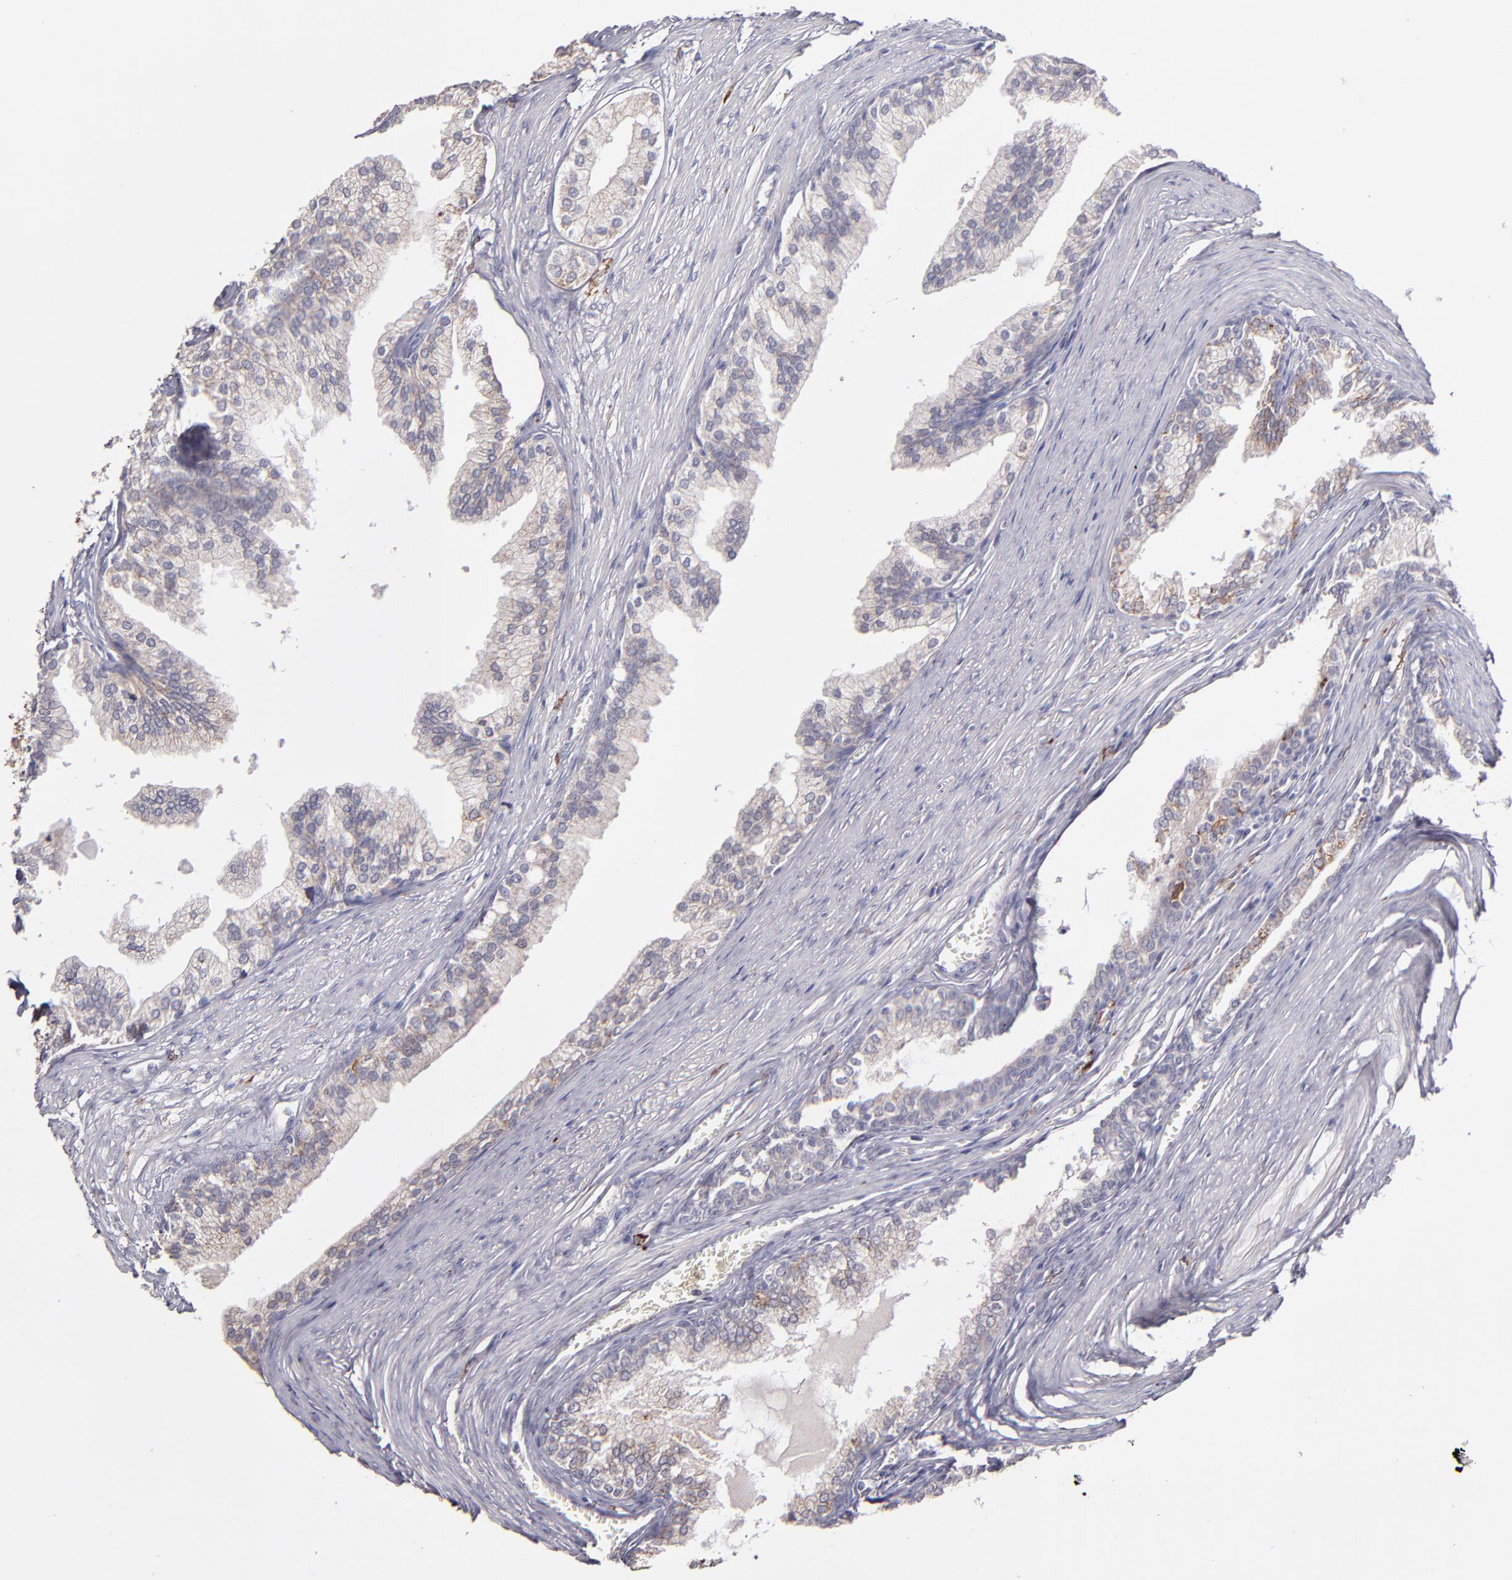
{"staining": {"intensity": "weak", "quantity": "<25%", "location": "cytoplasmic/membranous"}, "tissue": "prostate", "cell_type": "Glandular cells", "image_type": "normal", "snomed": [{"axis": "morphology", "description": "Normal tissue, NOS"}, {"axis": "topography", "description": "Prostate"}], "caption": "A high-resolution histopathology image shows immunohistochemistry (IHC) staining of normal prostate, which demonstrates no significant staining in glandular cells. (Immunohistochemistry, brightfield microscopy, high magnification).", "gene": "GLDC", "patient": {"sex": "male", "age": 68}}